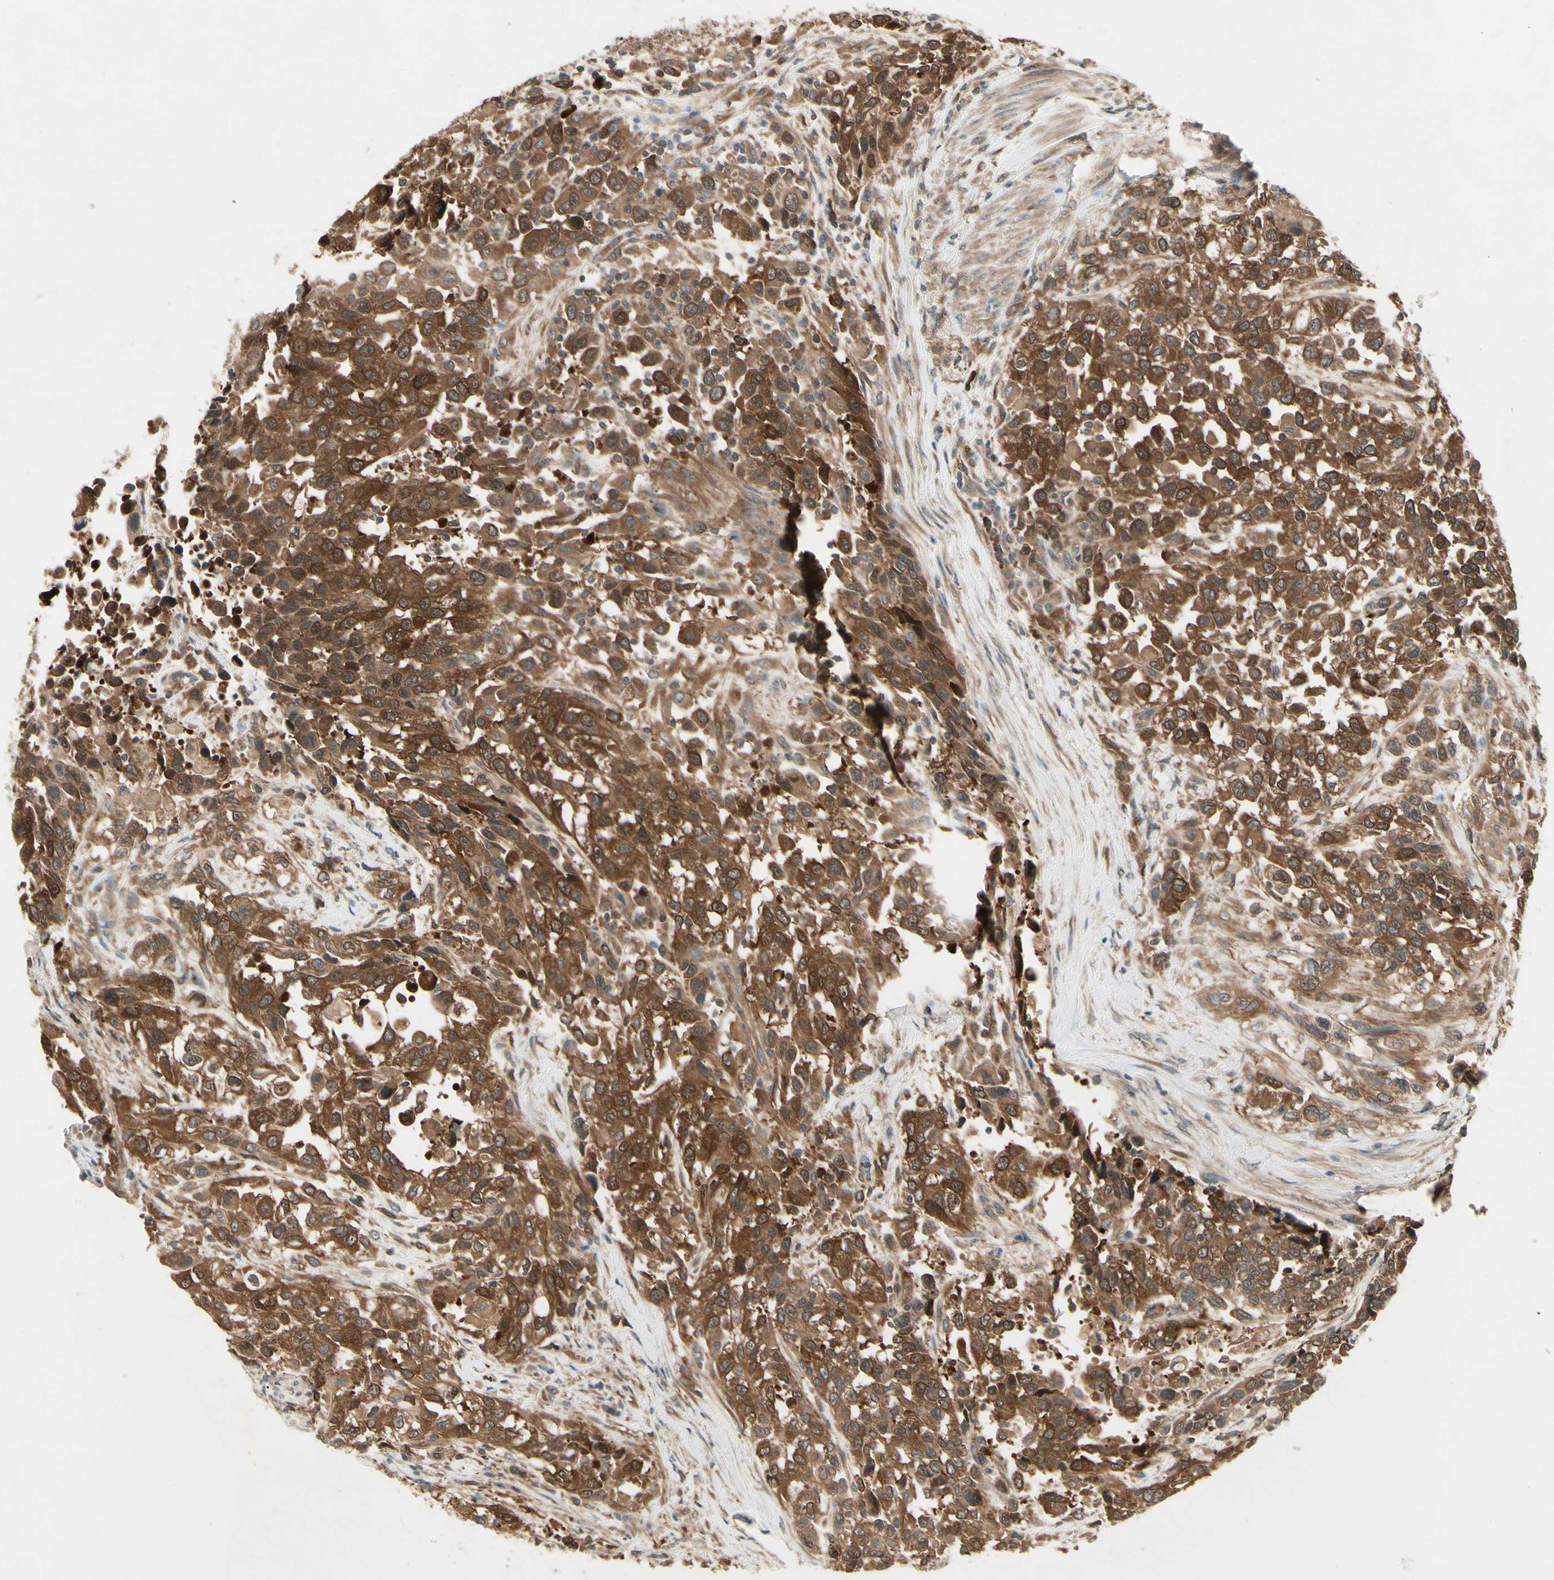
{"staining": {"intensity": "strong", "quantity": ">75%", "location": "cytoplasmic/membranous"}, "tissue": "urothelial cancer", "cell_type": "Tumor cells", "image_type": "cancer", "snomed": [{"axis": "morphology", "description": "Urothelial carcinoma, High grade"}, {"axis": "topography", "description": "Urinary bladder"}], "caption": "Immunohistochemical staining of urothelial cancer exhibits high levels of strong cytoplasmic/membranous positivity in approximately >75% of tumor cells. (DAB = brown stain, brightfield microscopy at high magnification).", "gene": "NME1-NME2", "patient": {"sex": "female", "age": 80}}